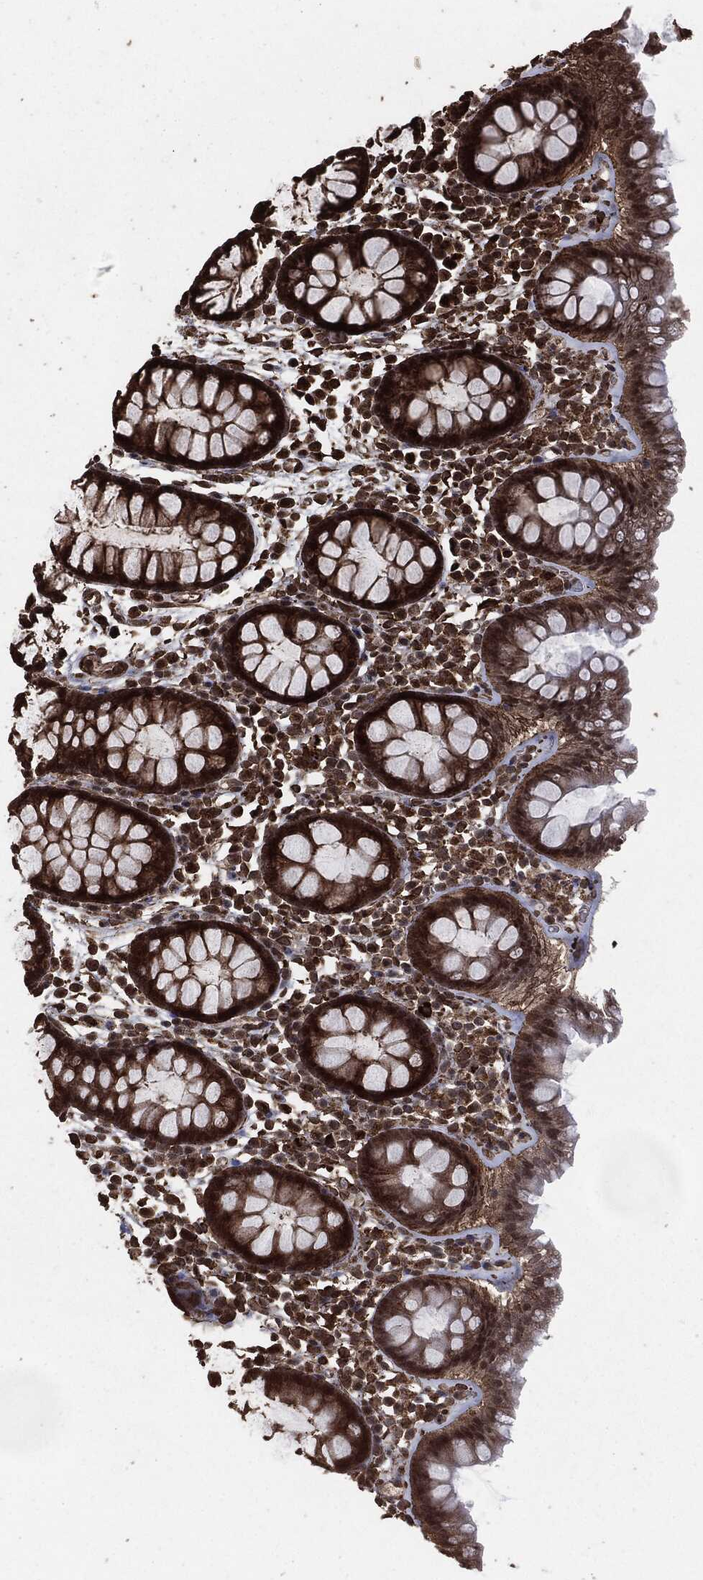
{"staining": {"intensity": "strong", "quantity": ">75%", "location": "nuclear"}, "tissue": "colon", "cell_type": "Endothelial cells", "image_type": "normal", "snomed": [{"axis": "morphology", "description": "Normal tissue, NOS"}, {"axis": "topography", "description": "Colon"}], "caption": "Immunohistochemistry staining of normal colon, which shows high levels of strong nuclear expression in approximately >75% of endothelial cells indicating strong nuclear protein expression. The staining was performed using DAB (brown) for protein detection and nuclei were counterstained in hematoxylin (blue).", "gene": "EGFR", "patient": {"sex": "male", "age": 76}}